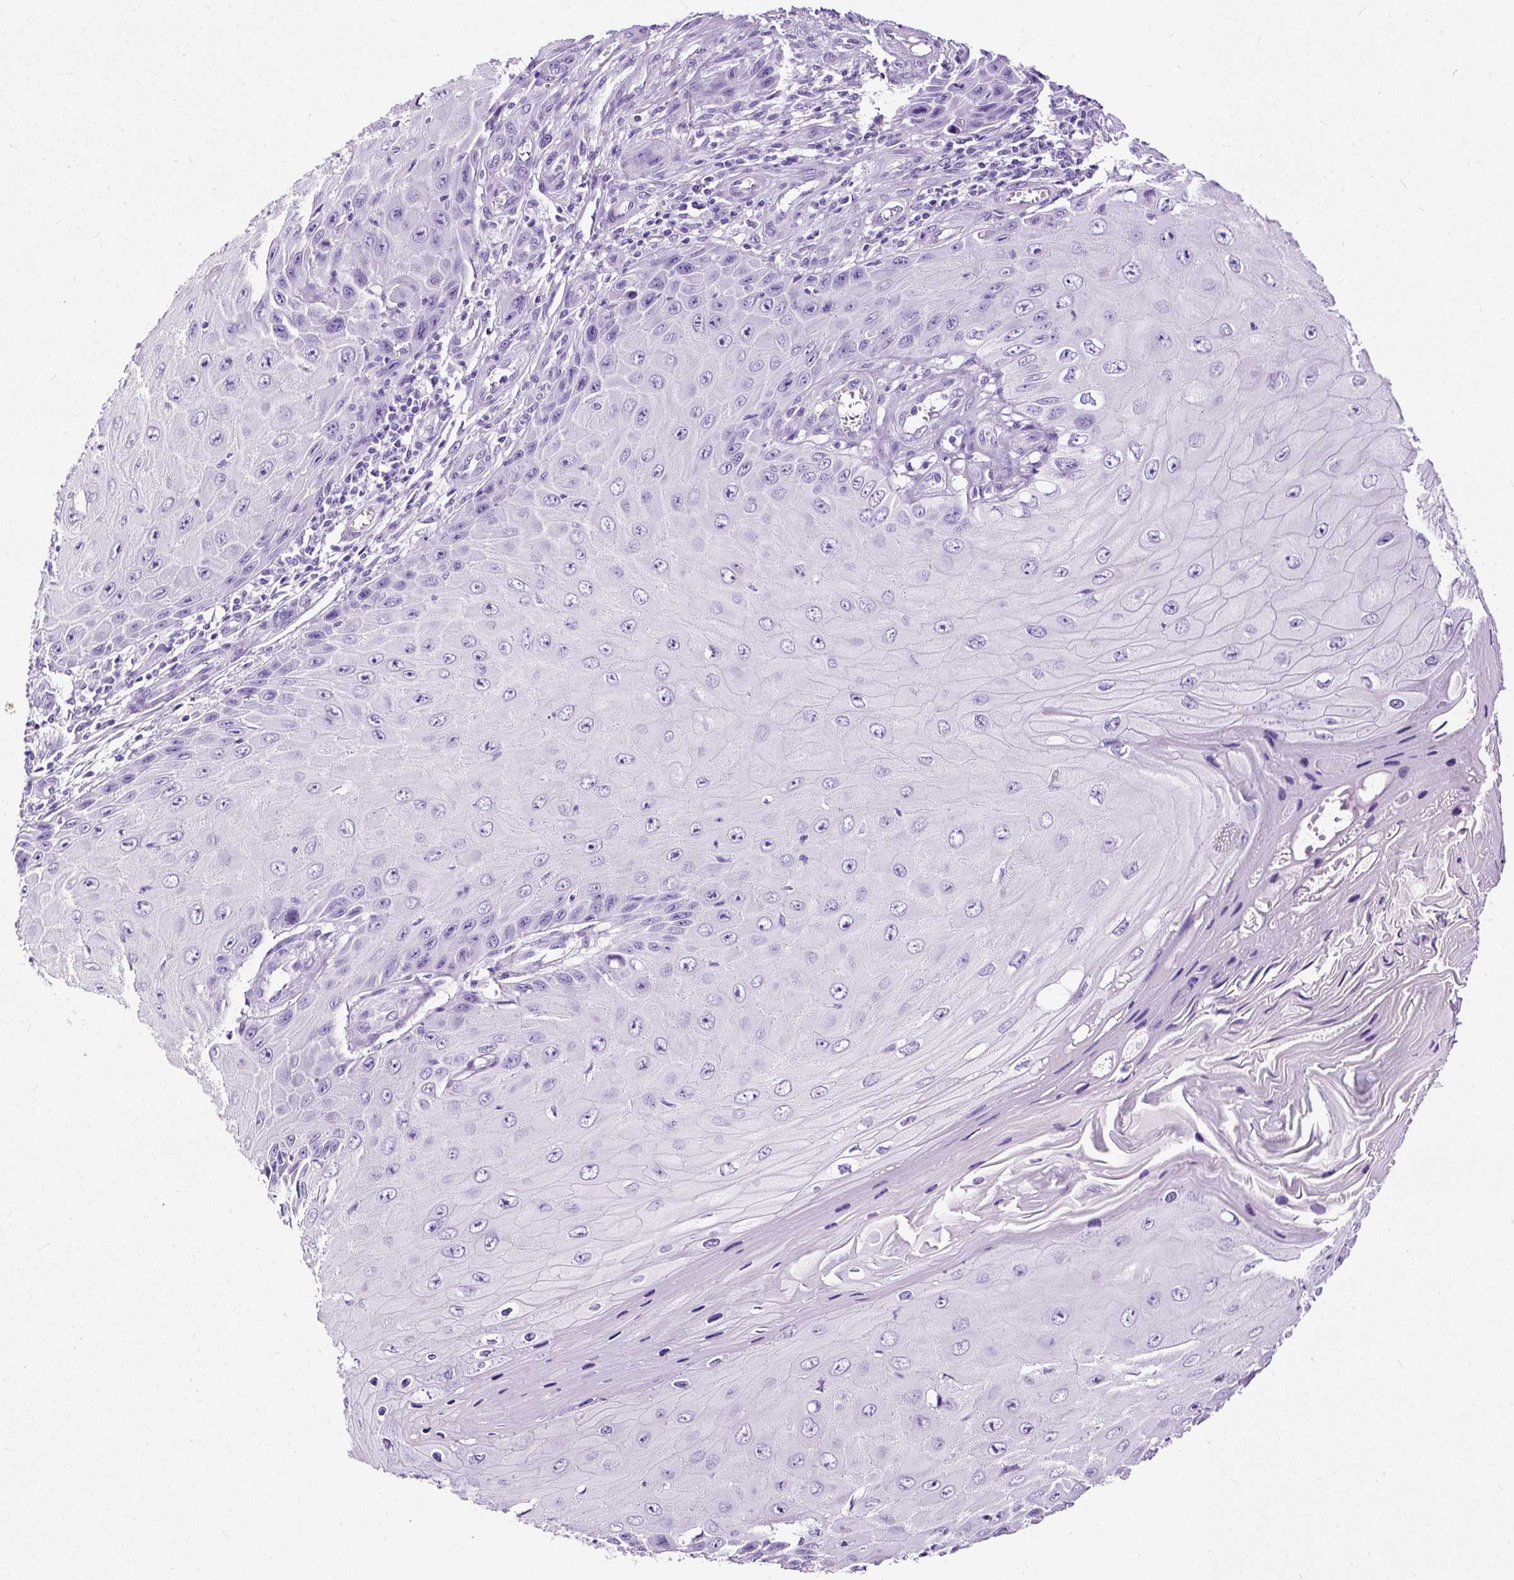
{"staining": {"intensity": "negative", "quantity": "none", "location": "none"}, "tissue": "skin cancer", "cell_type": "Tumor cells", "image_type": "cancer", "snomed": [{"axis": "morphology", "description": "Squamous cell carcinoma, NOS"}, {"axis": "topography", "description": "Skin"}], "caption": "An IHC histopathology image of skin cancer (squamous cell carcinoma) is shown. There is no staining in tumor cells of skin cancer (squamous cell carcinoma). The staining was performed using DAB (3,3'-diaminobenzidine) to visualize the protein expression in brown, while the nuclei were stained in blue with hematoxylin (Magnification: 20x).", "gene": "NTS", "patient": {"sex": "female", "age": 73}}